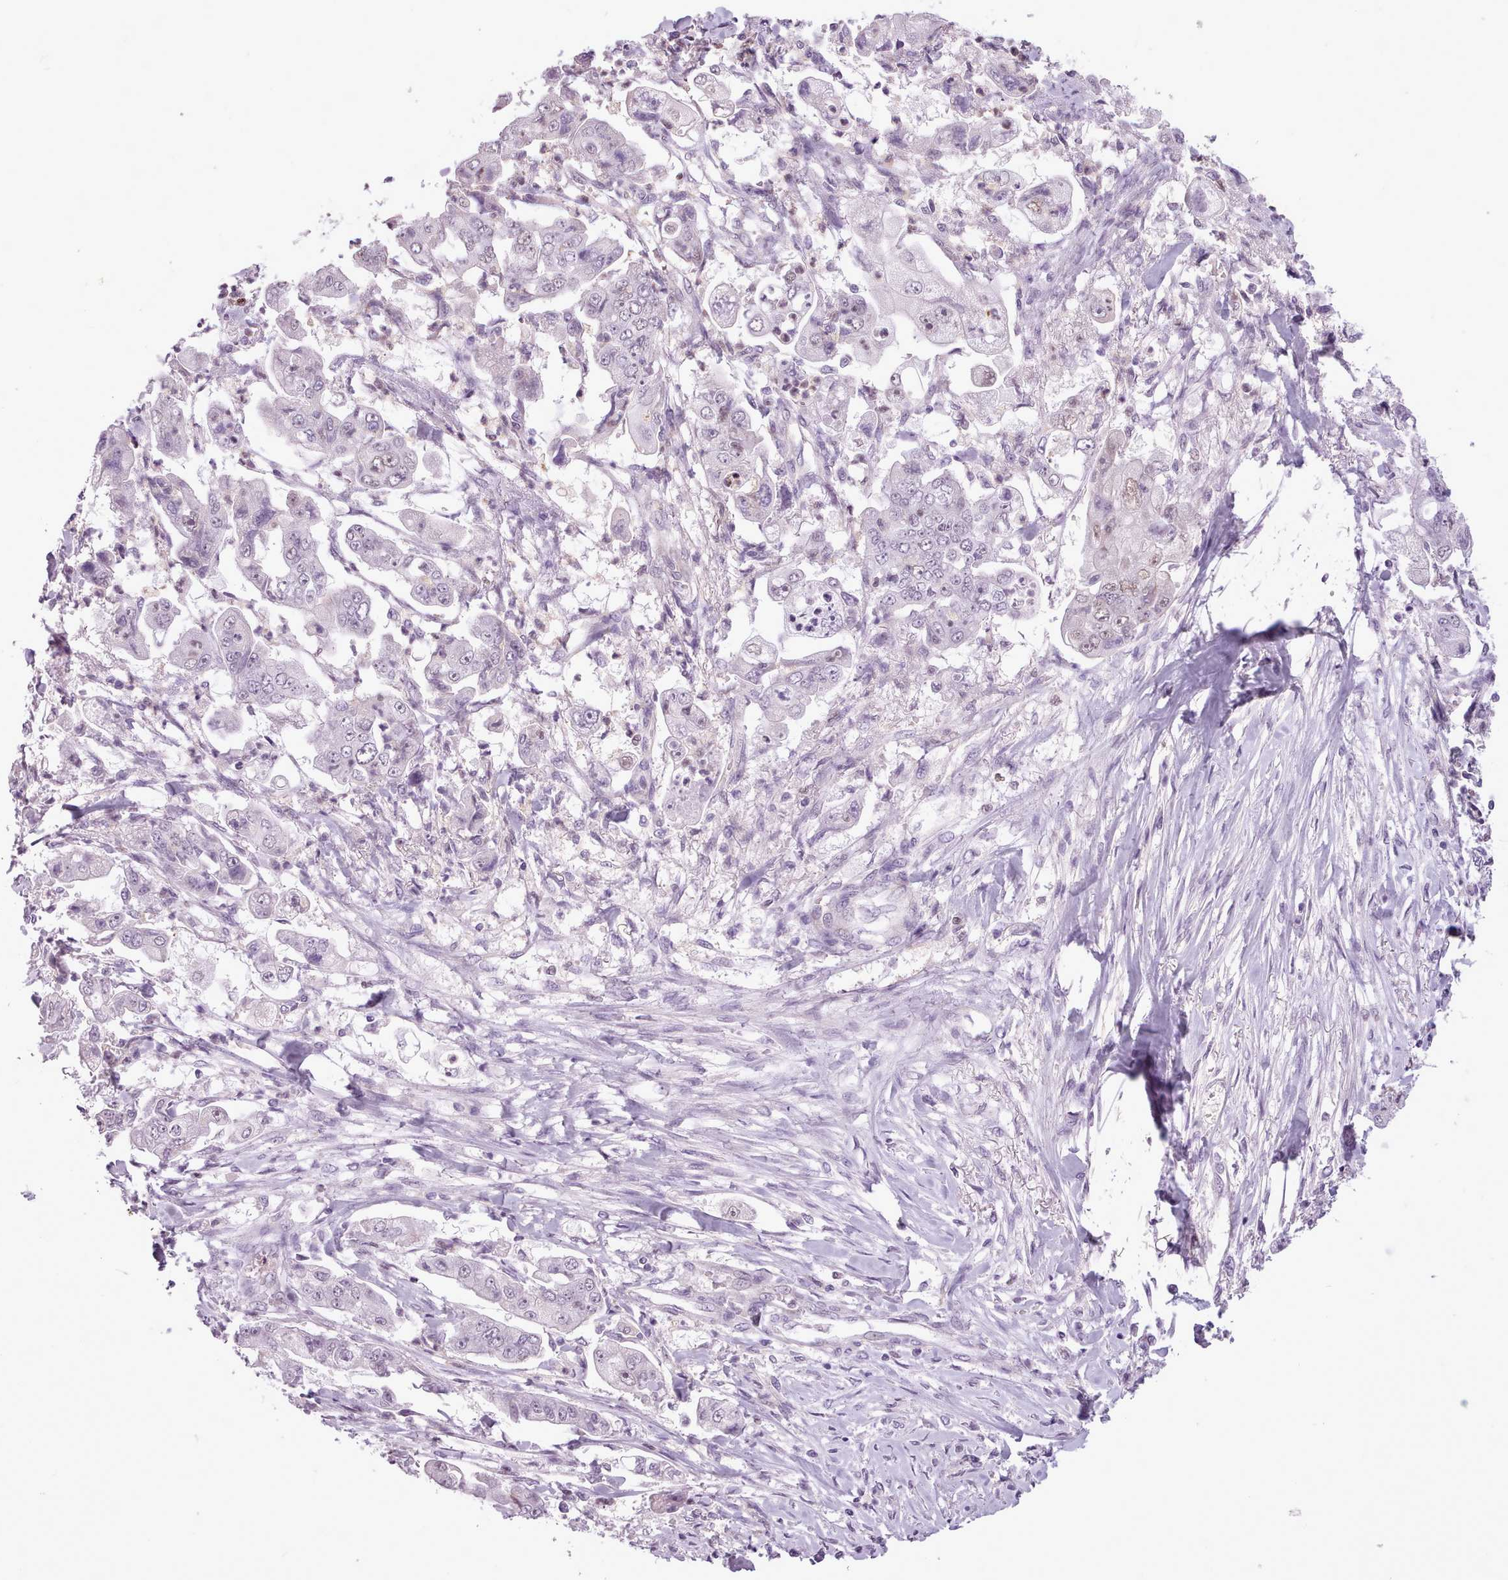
{"staining": {"intensity": "weak", "quantity": "25%-75%", "location": "nuclear"}, "tissue": "stomach cancer", "cell_type": "Tumor cells", "image_type": "cancer", "snomed": [{"axis": "morphology", "description": "Adenocarcinoma, NOS"}, {"axis": "topography", "description": "Stomach"}], "caption": "This photomicrograph shows immunohistochemistry (IHC) staining of adenocarcinoma (stomach), with low weak nuclear positivity in about 25%-75% of tumor cells.", "gene": "SLURP1", "patient": {"sex": "male", "age": 62}}